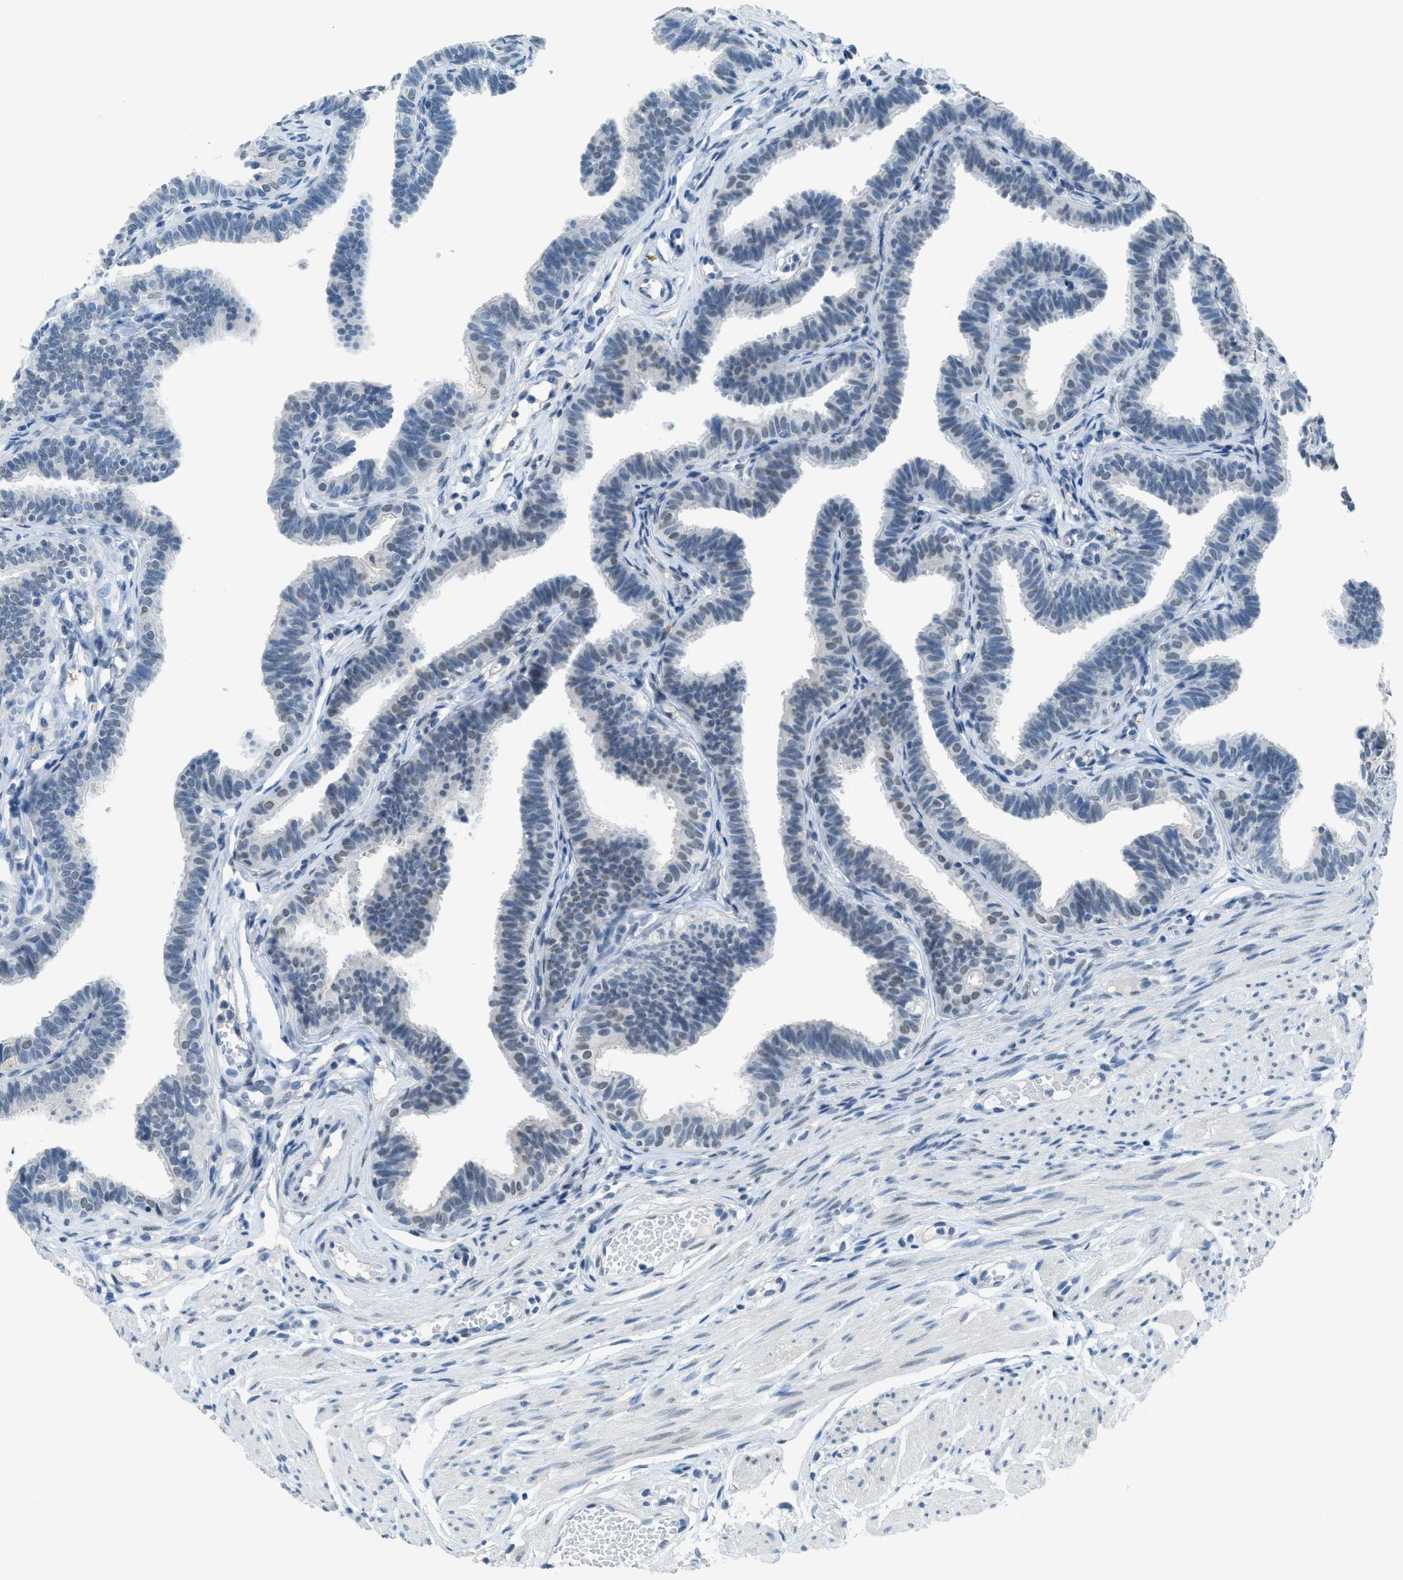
{"staining": {"intensity": "weak", "quantity": "25%-75%", "location": "nuclear"}, "tissue": "fallopian tube", "cell_type": "Glandular cells", "image_type": "normal", "snomed": [{"axis": "morphology", "description": "Normal tissue, NOS"}, {"axis": "topography", "description": "Fallopian tube"}, {"axis": "topography", "description": "Ovary"}], "caption": "The photomicrograph exhibits a brown stain indicating the presence of a protein in the nuclear of glandular cells in fallopian tube. The staining was performed using DAB to visualize the protein expression in brown, while the nuclei were stained in blue with hematoxylin (Magnification: 20x).", "gene": "TTC13", "patient": {"sex": "female", "age": 23}}